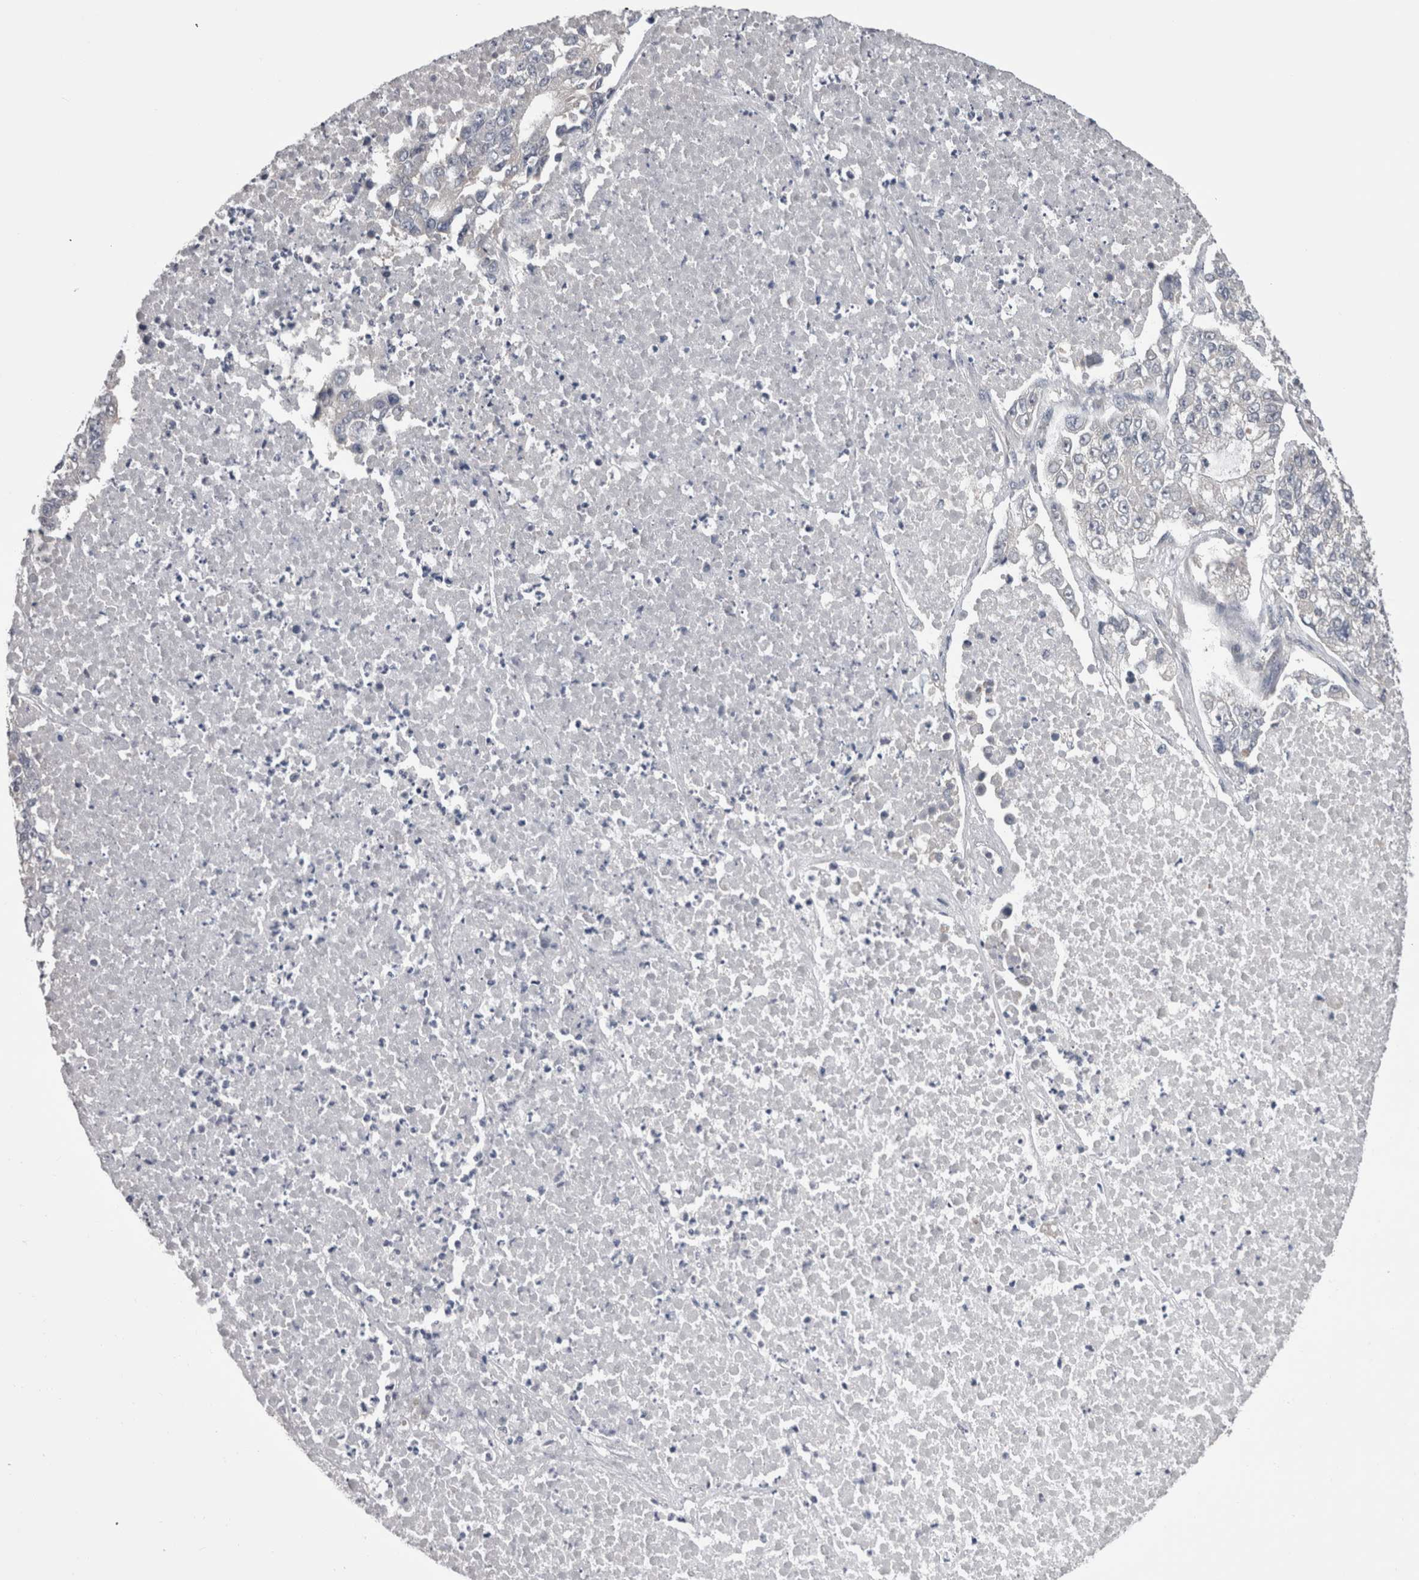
{"staining": {"intensity": "negative", "quantity": "none", "location": "none"}, "tissue": "lung cancer", "cell_type": "Tumor cells", "image_type": "cancer", "snomed": [{"axis": "morphology", "description": "Adenocarcinoma, NOS"}, {"axis": "topography", "description": "Lung"}], "caption": "DAB (3,3'-diaminobenzidine) immunohistochemical staining of human lung cancer reveals no significant expression in tumor cells.", "gene": "DCTN6", "patient": {"sex": "male", "age": 49}}